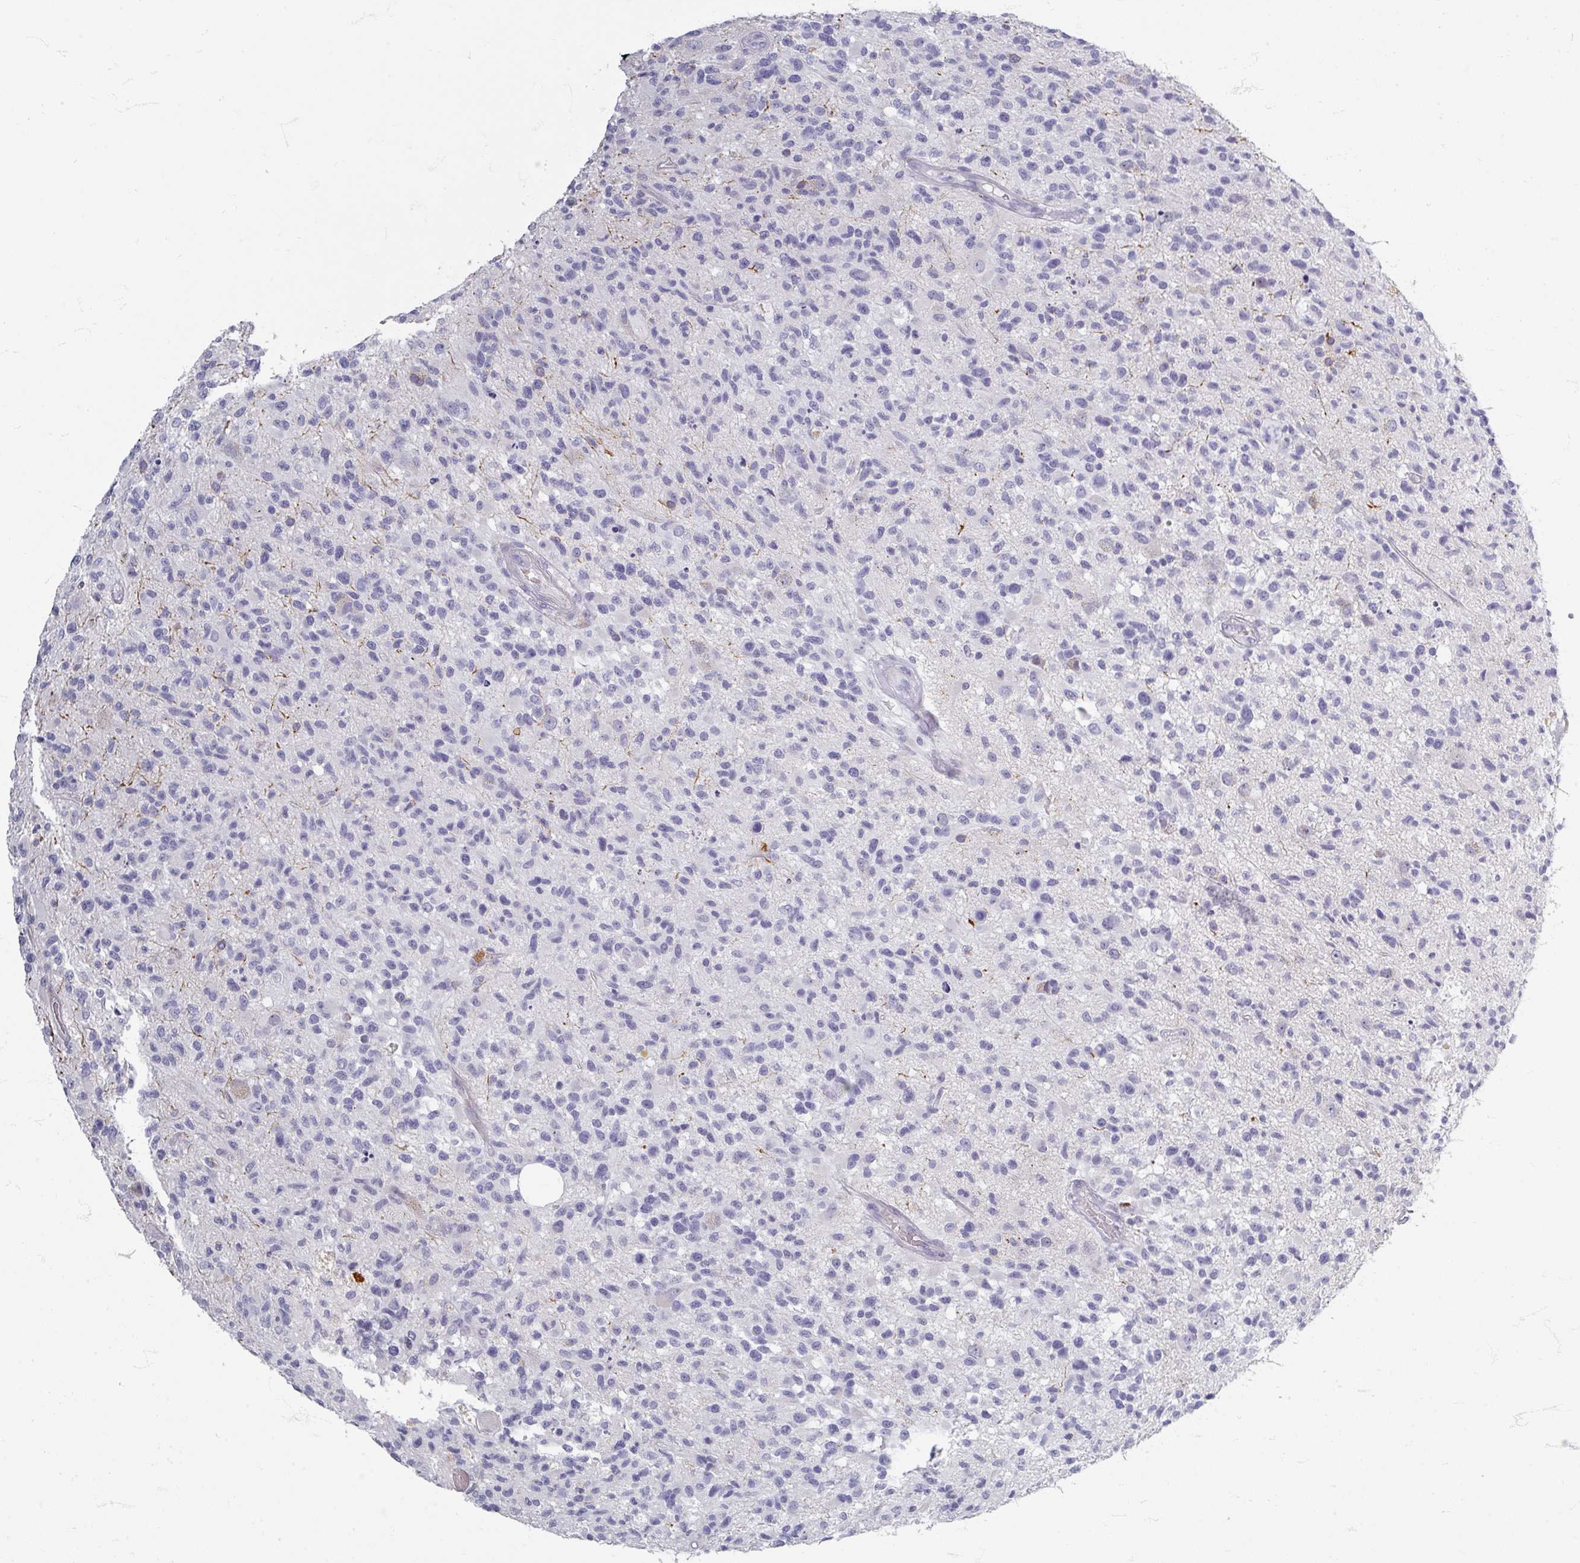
{"staining": {"intensity": "negative", "quantity": "none", "location": "none"}, "tissue": "glioma", "cell_type": "Tumor cells", "image_type": "cancer", "snomed": [{"axis": "morphology", "description": "Glioma, malignant, High grade"}, {"axis": "morphology", "description": "Glioblastoma, NOS"}, {"axis": "topography", "description": "Brain"}], "caption": "An image of human glioblastoma is negative for staining in tumor cells. (DAB (3,3'-diaminobenzidine) IHC with hematoxylin counter stain).", "gene": "ZNF878", "patient": {"sex": "male", "age": 60}}